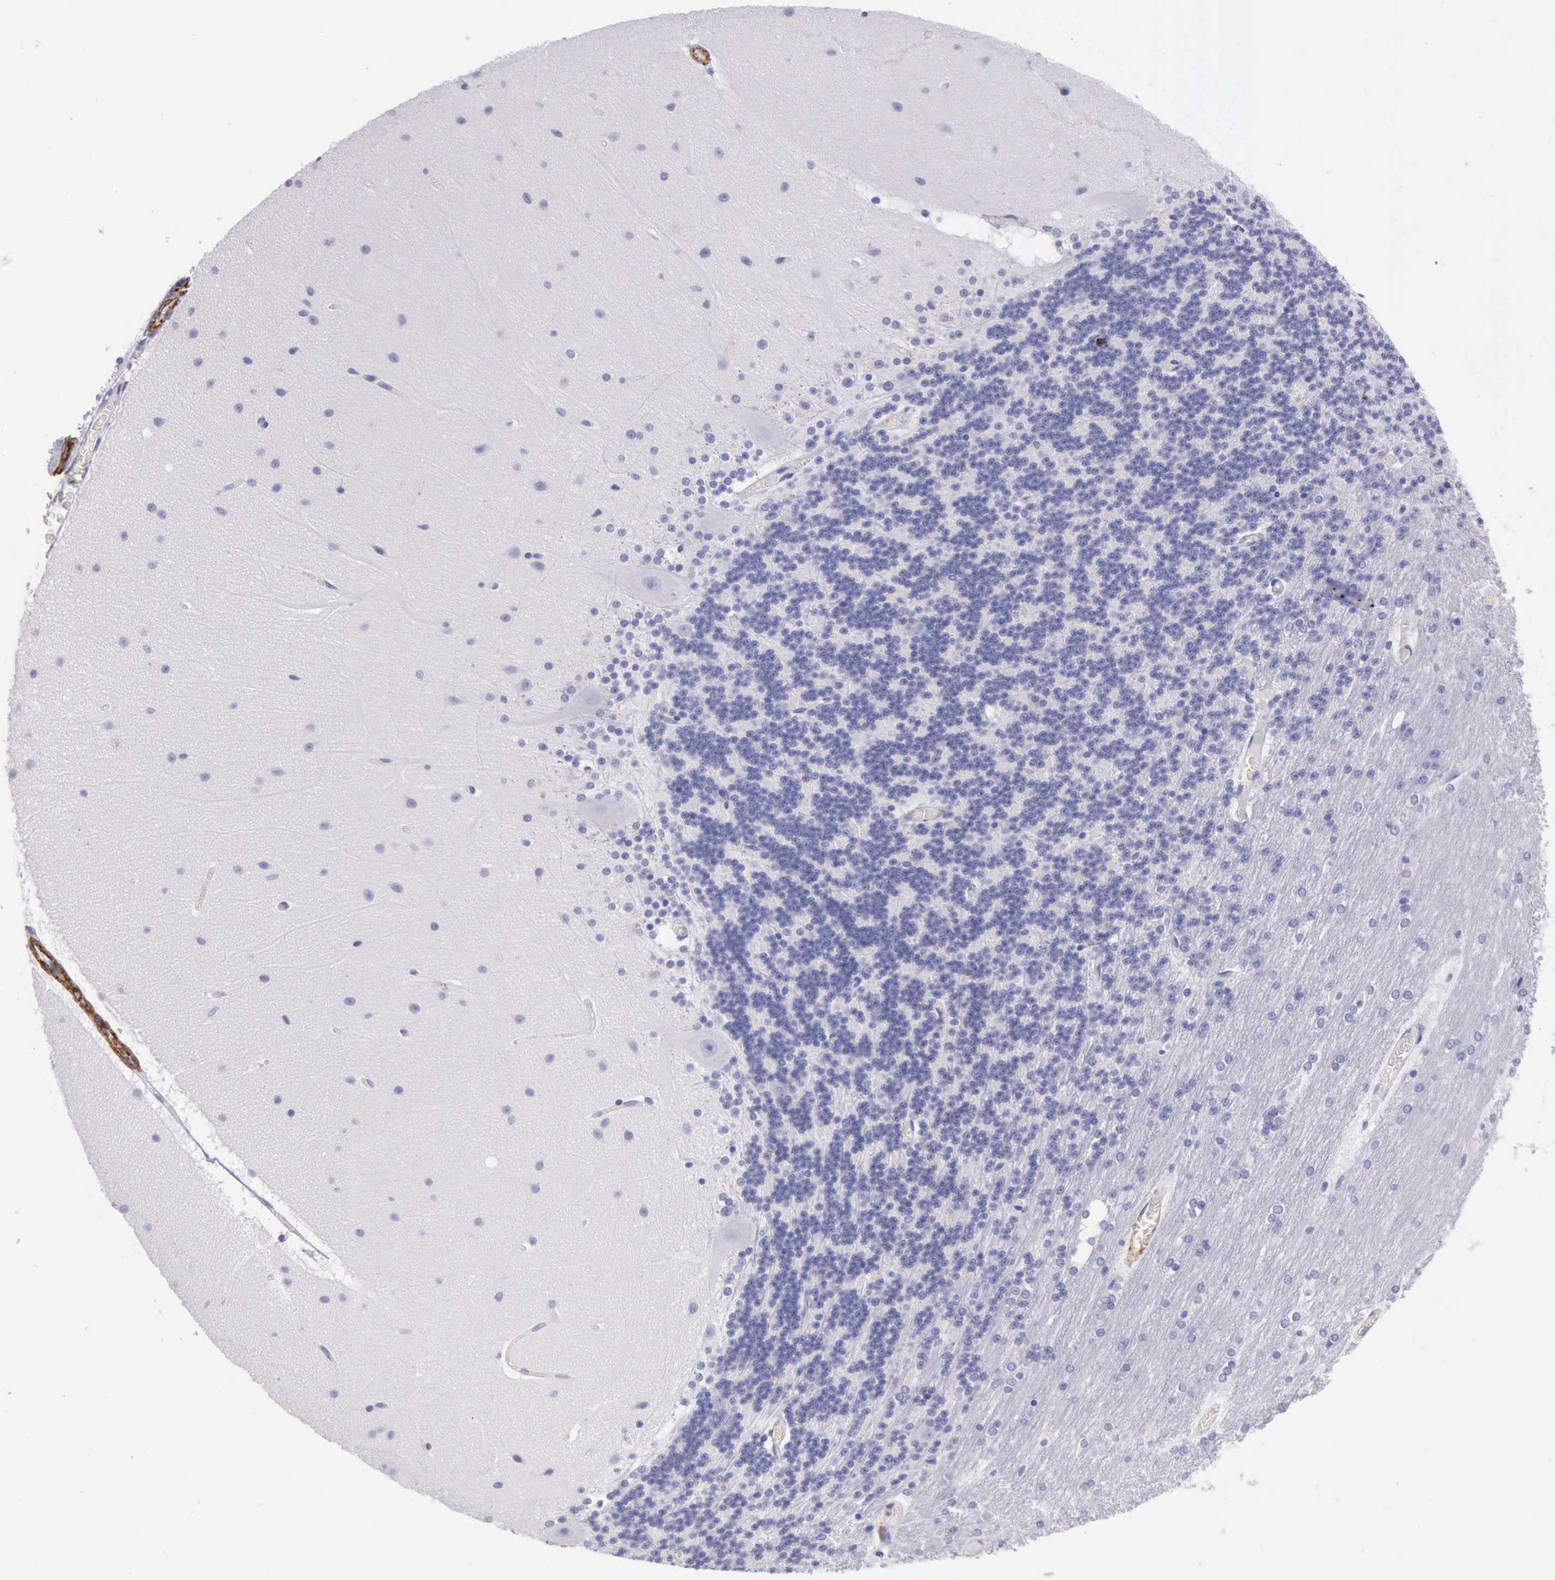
{"staining": {"intensity": "negative", "quantity": "none", "location": "none"}, "tissue": "cerebellum", "cell_type": "Cells in granular layer", "image_type": "normal", "snomed": [{"axis": "morphology", "description": "Normal tissue, NOS"}, {"axis": "topography", "description": "Cerebellum"}], "caption": "A micrograph of human cerebellum is negative for staining in cells in granular layer.", "gene": "AOC3", "patient": {"sex": "female", "age": 54}}